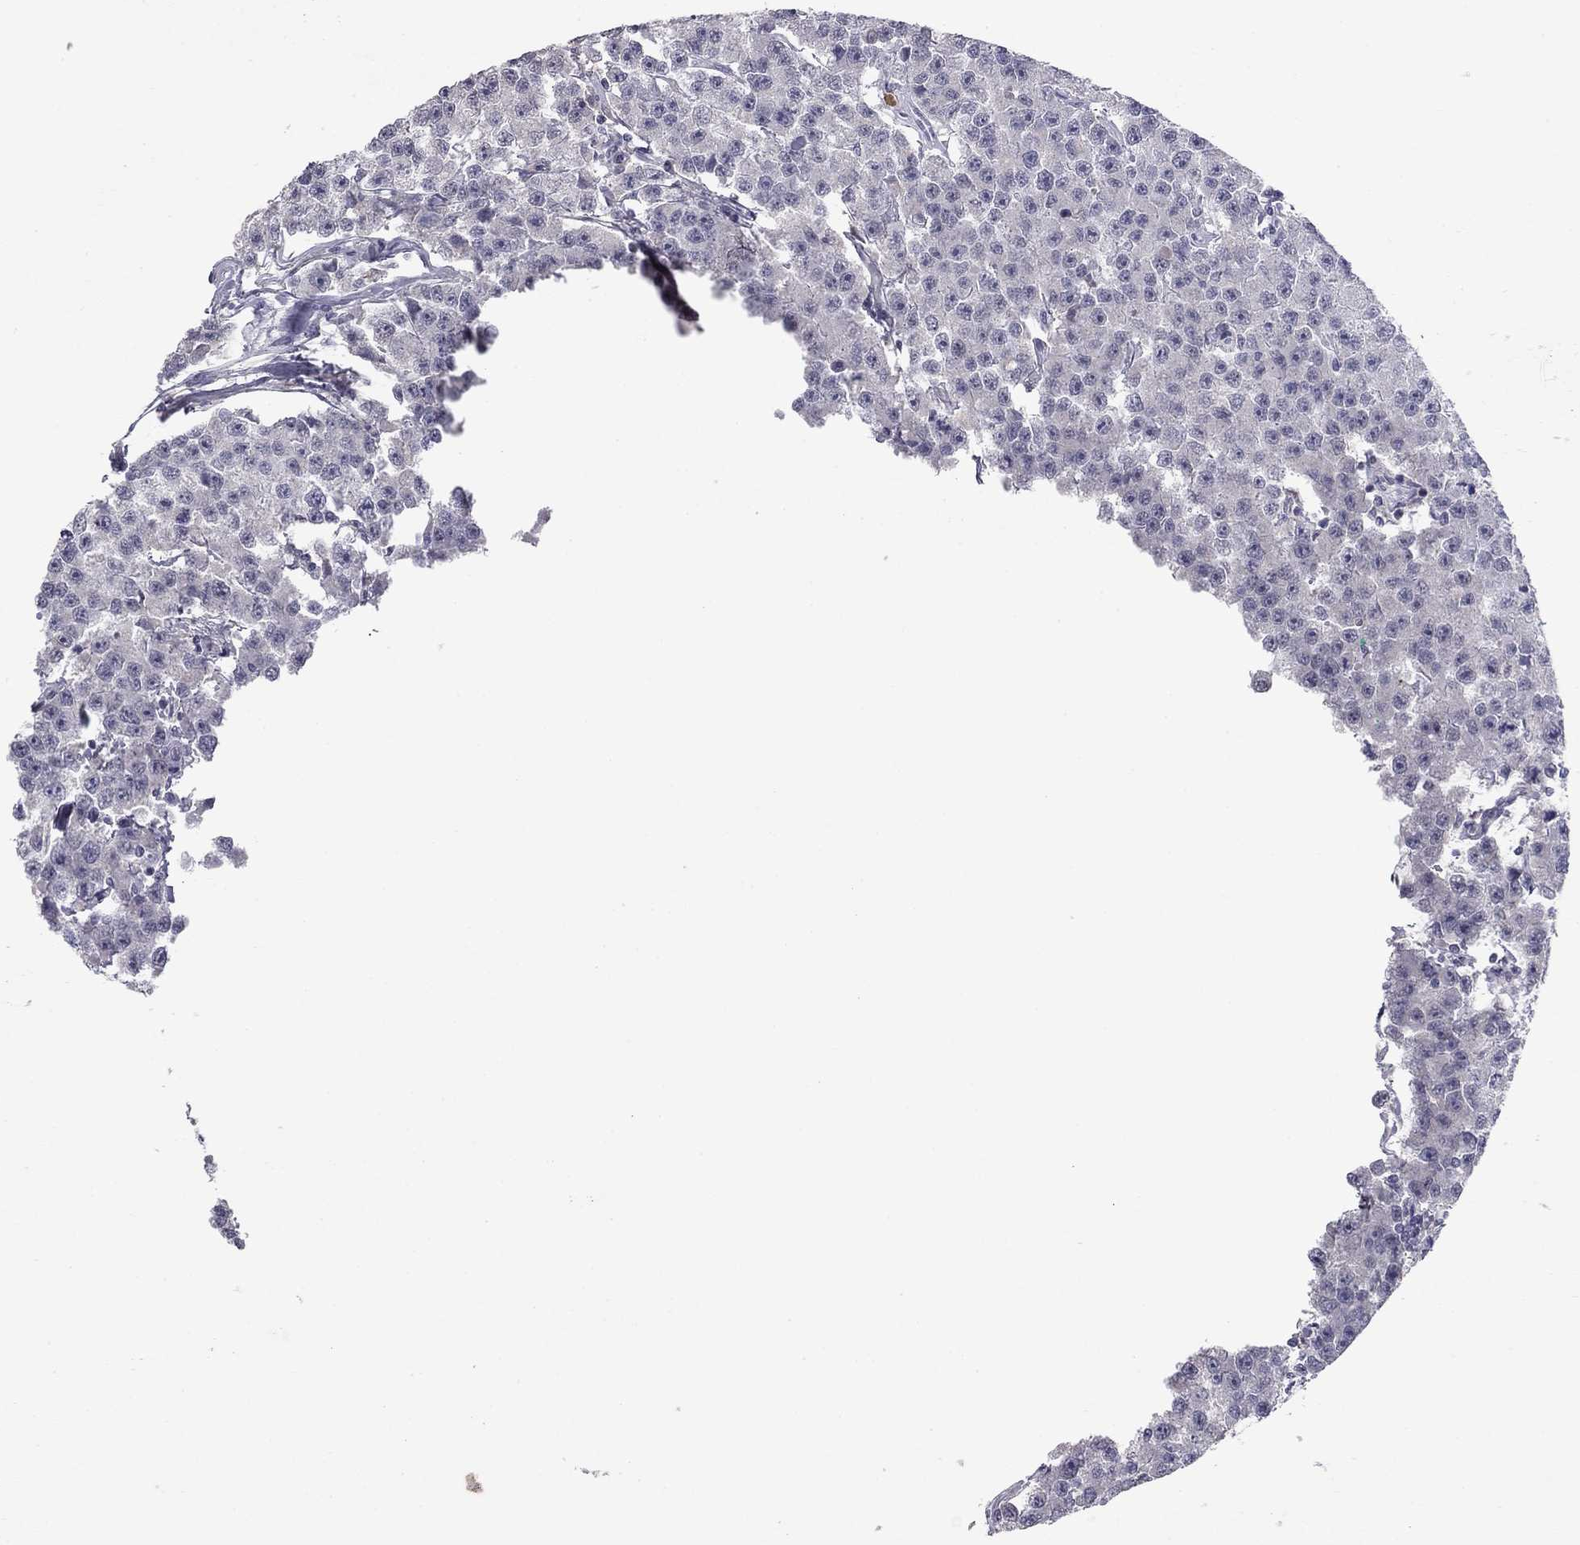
{"staining": {"intensity": "negative", "quantity": "none", "location": "none"}, "tissue": "testis cancer", "cell_type": "Tumor cells", "image_type": "cancer", "snomed": [{"axis": "morphology", "description": "Seminoma, NOS"}, {"axis": "topography", "description": "Testis"}], "caption": "IHC of human testis seminoma reveals no positivity in tumor cells.", "gene": "PRRT2", "patient": {"sex": "male", "age": 59}}